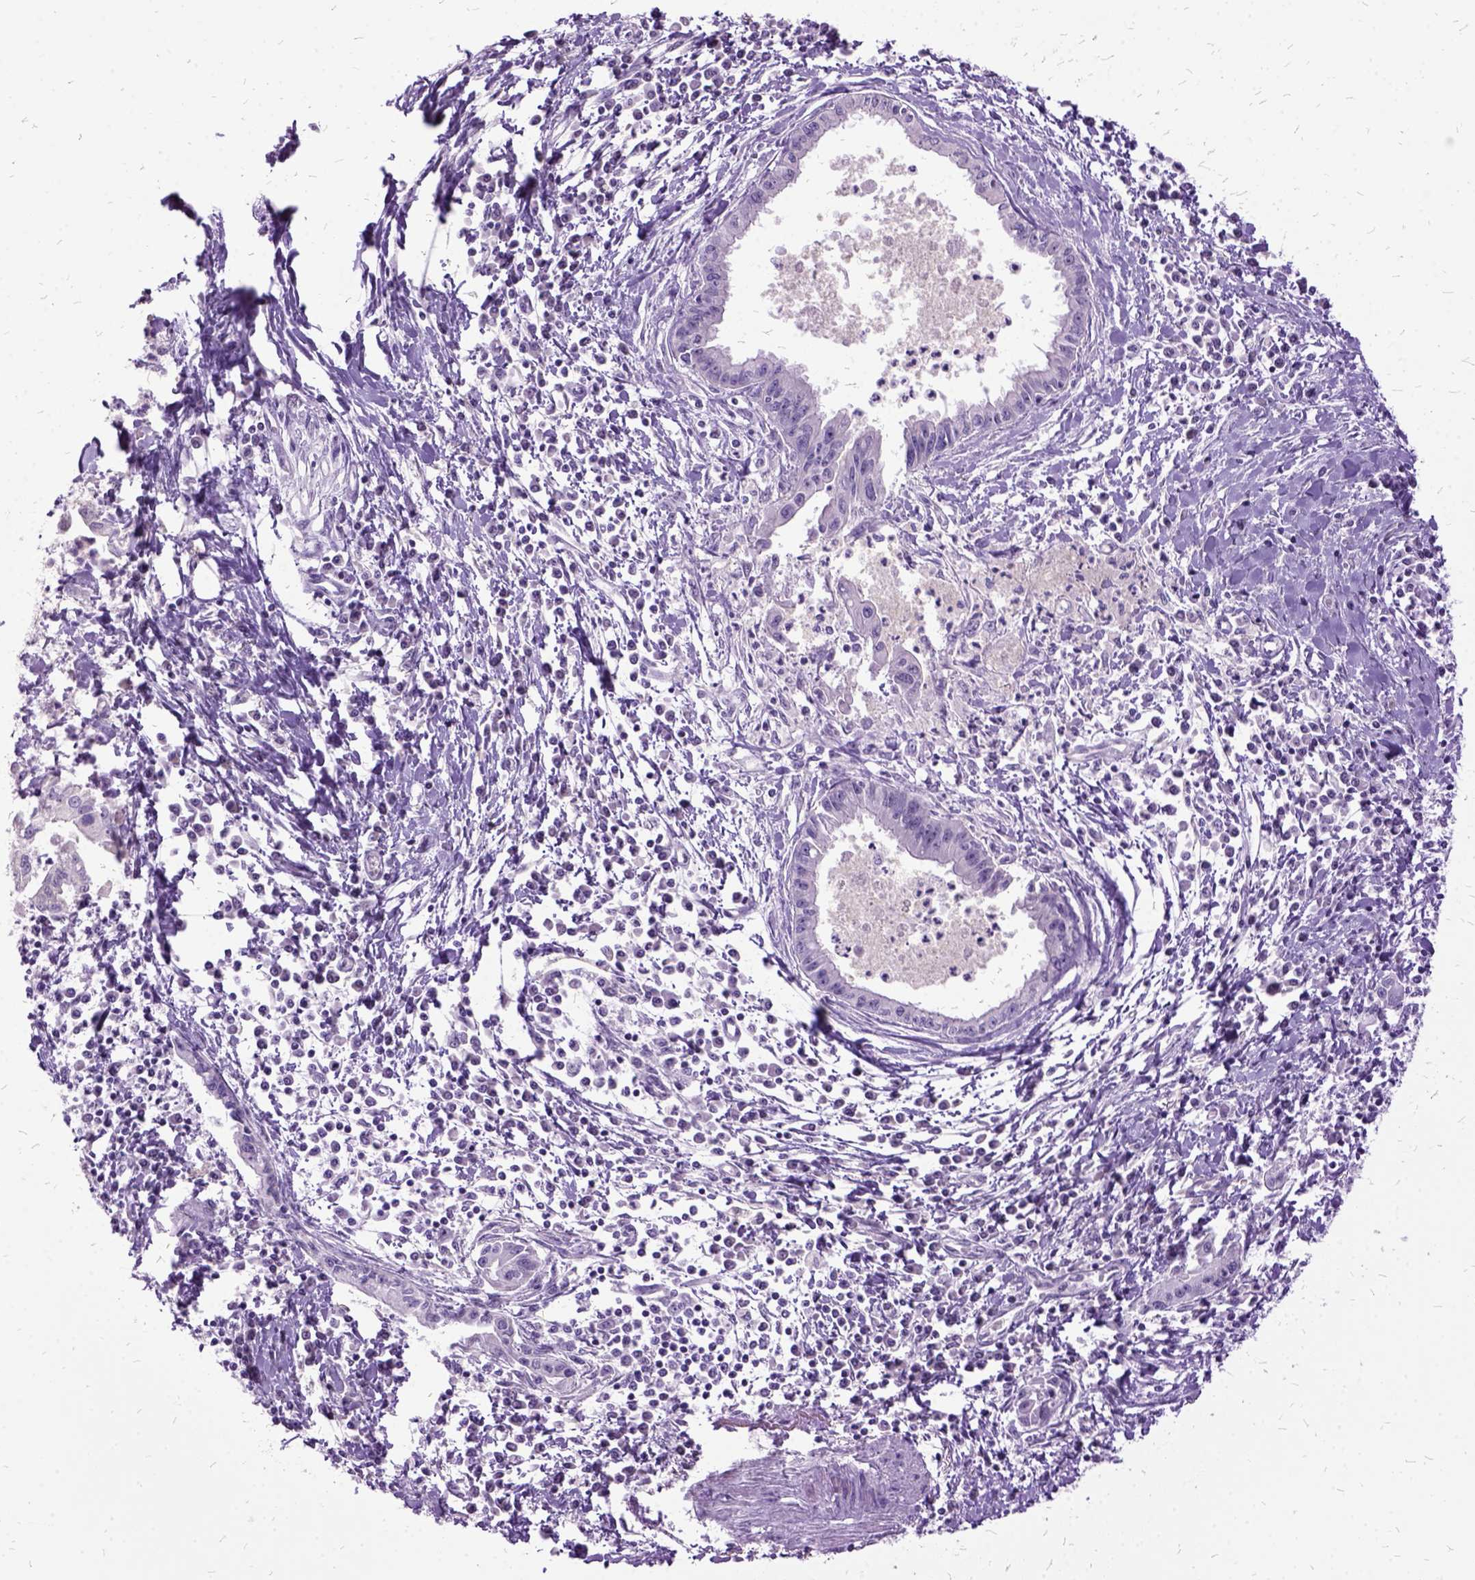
{"staining": {"intensity": "negative", "quantity": "none", "location": "none"}, "tissue": "pancreatic cancer", "cell_type": "Tumor cells", "image_type": "cancer", "snomed": [{"axis": "morphology", "description": "Adenocarcinoma, NOS"}, {"axis": "topography", "description": "Pancreas"}], "caption": "Tumor cells show no significant expression in pancreatic cancer (adenocarcinoma).", "gene": "MME", "patient": {"sex": "male", "age": 72}}